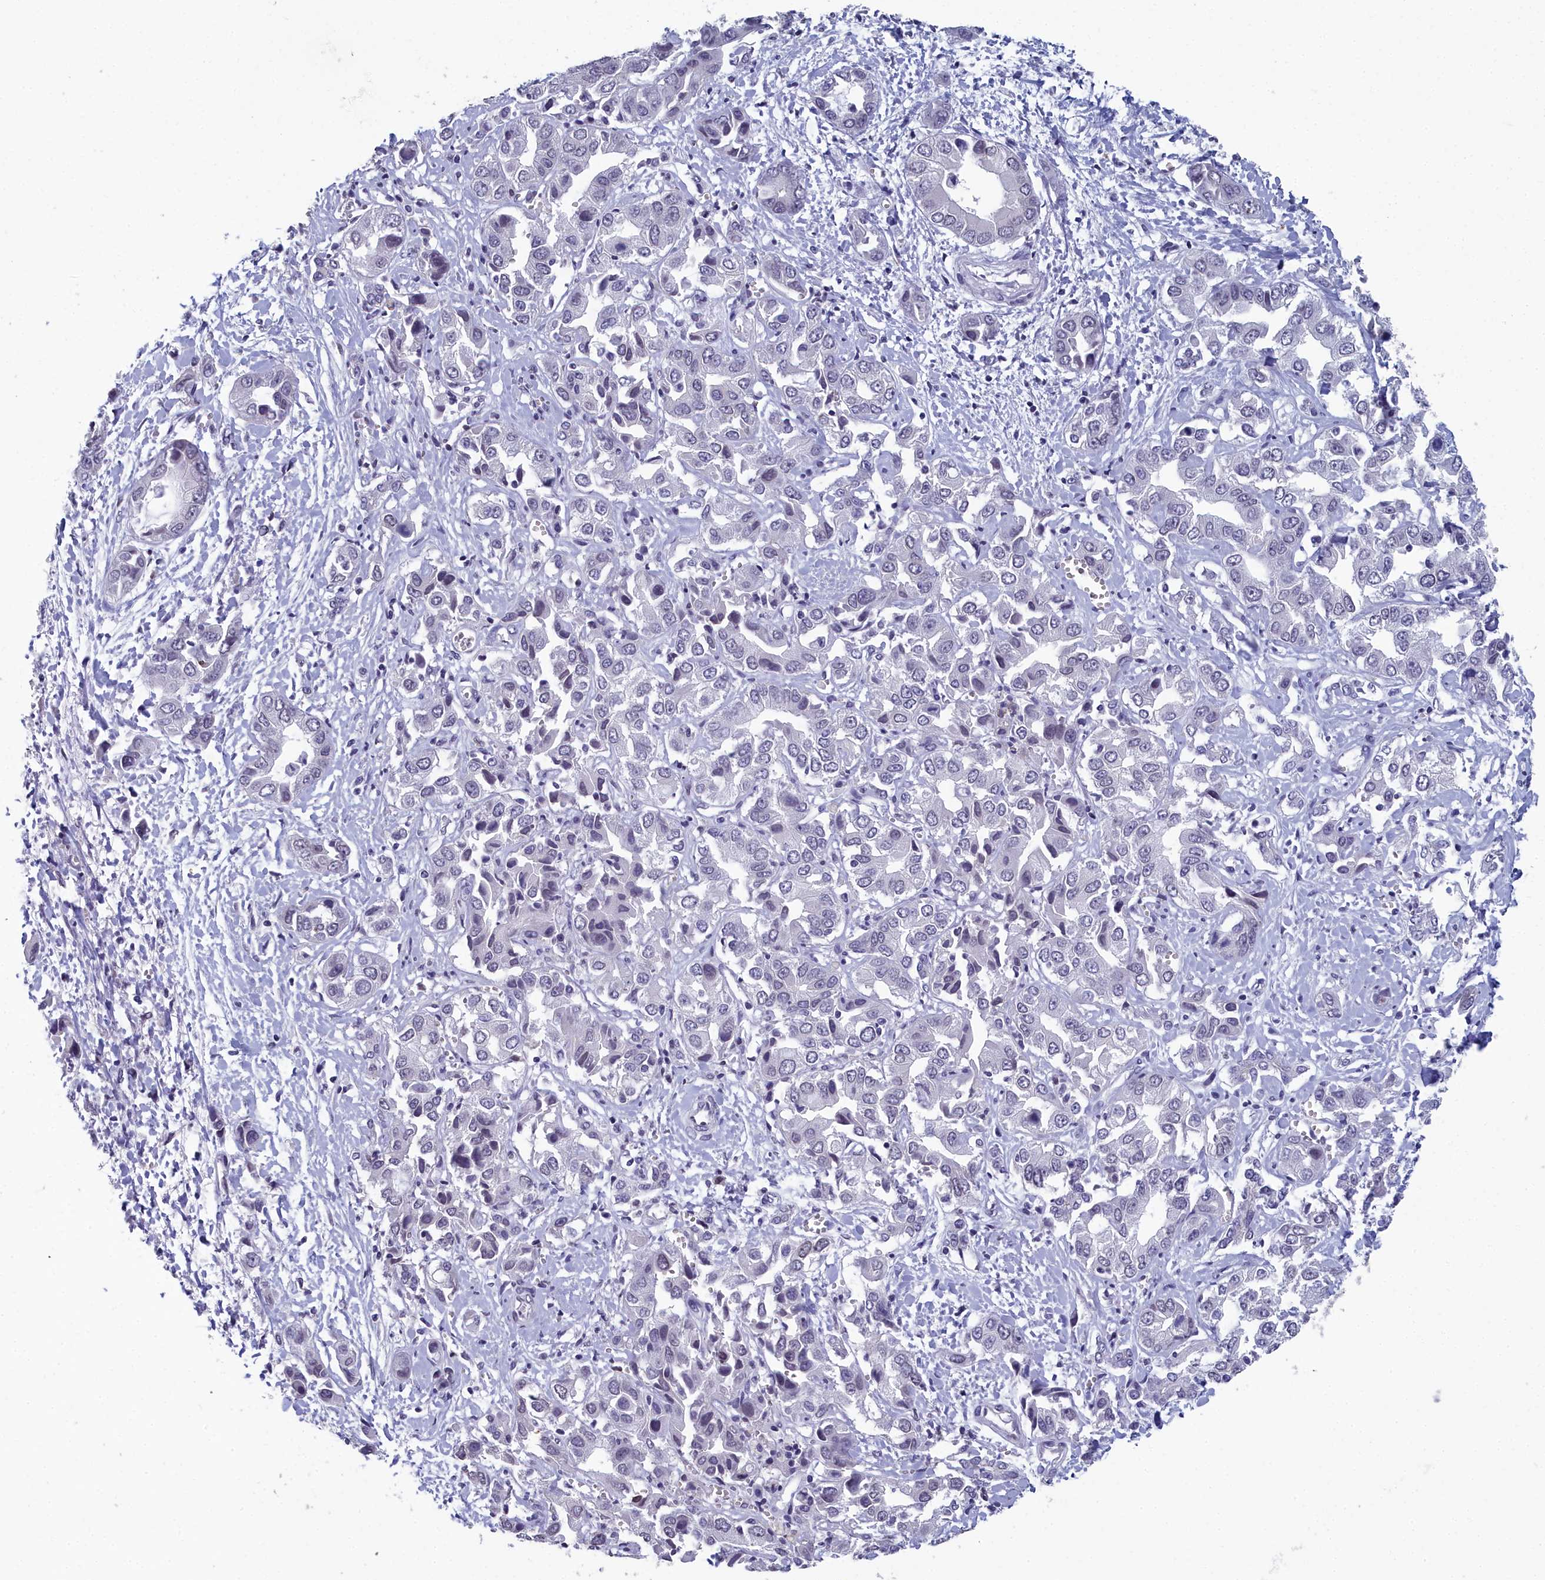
{"staining": {"intensity": "negative", "quantity": "none", "location": "none"}, "tissue": "liver cancer", "cell_type": "Tumor cells", "image_type": "cancer", "snomed": [{"axis": "morphology", "description": "Cholangiocarcinoma"}, {"axis": "topography", "description": "Liver"}], "caption": "High magnification brightfield microscopy of cholangiocarcinoma (liver) stained with DAB (3,3'-diaminobenzidine) (brown) and counterstained with hematoxylin (blue): tumor cells show no significant expression.", "gene": "CCDC97", "patient": {"sex": "female", "age": 52}}